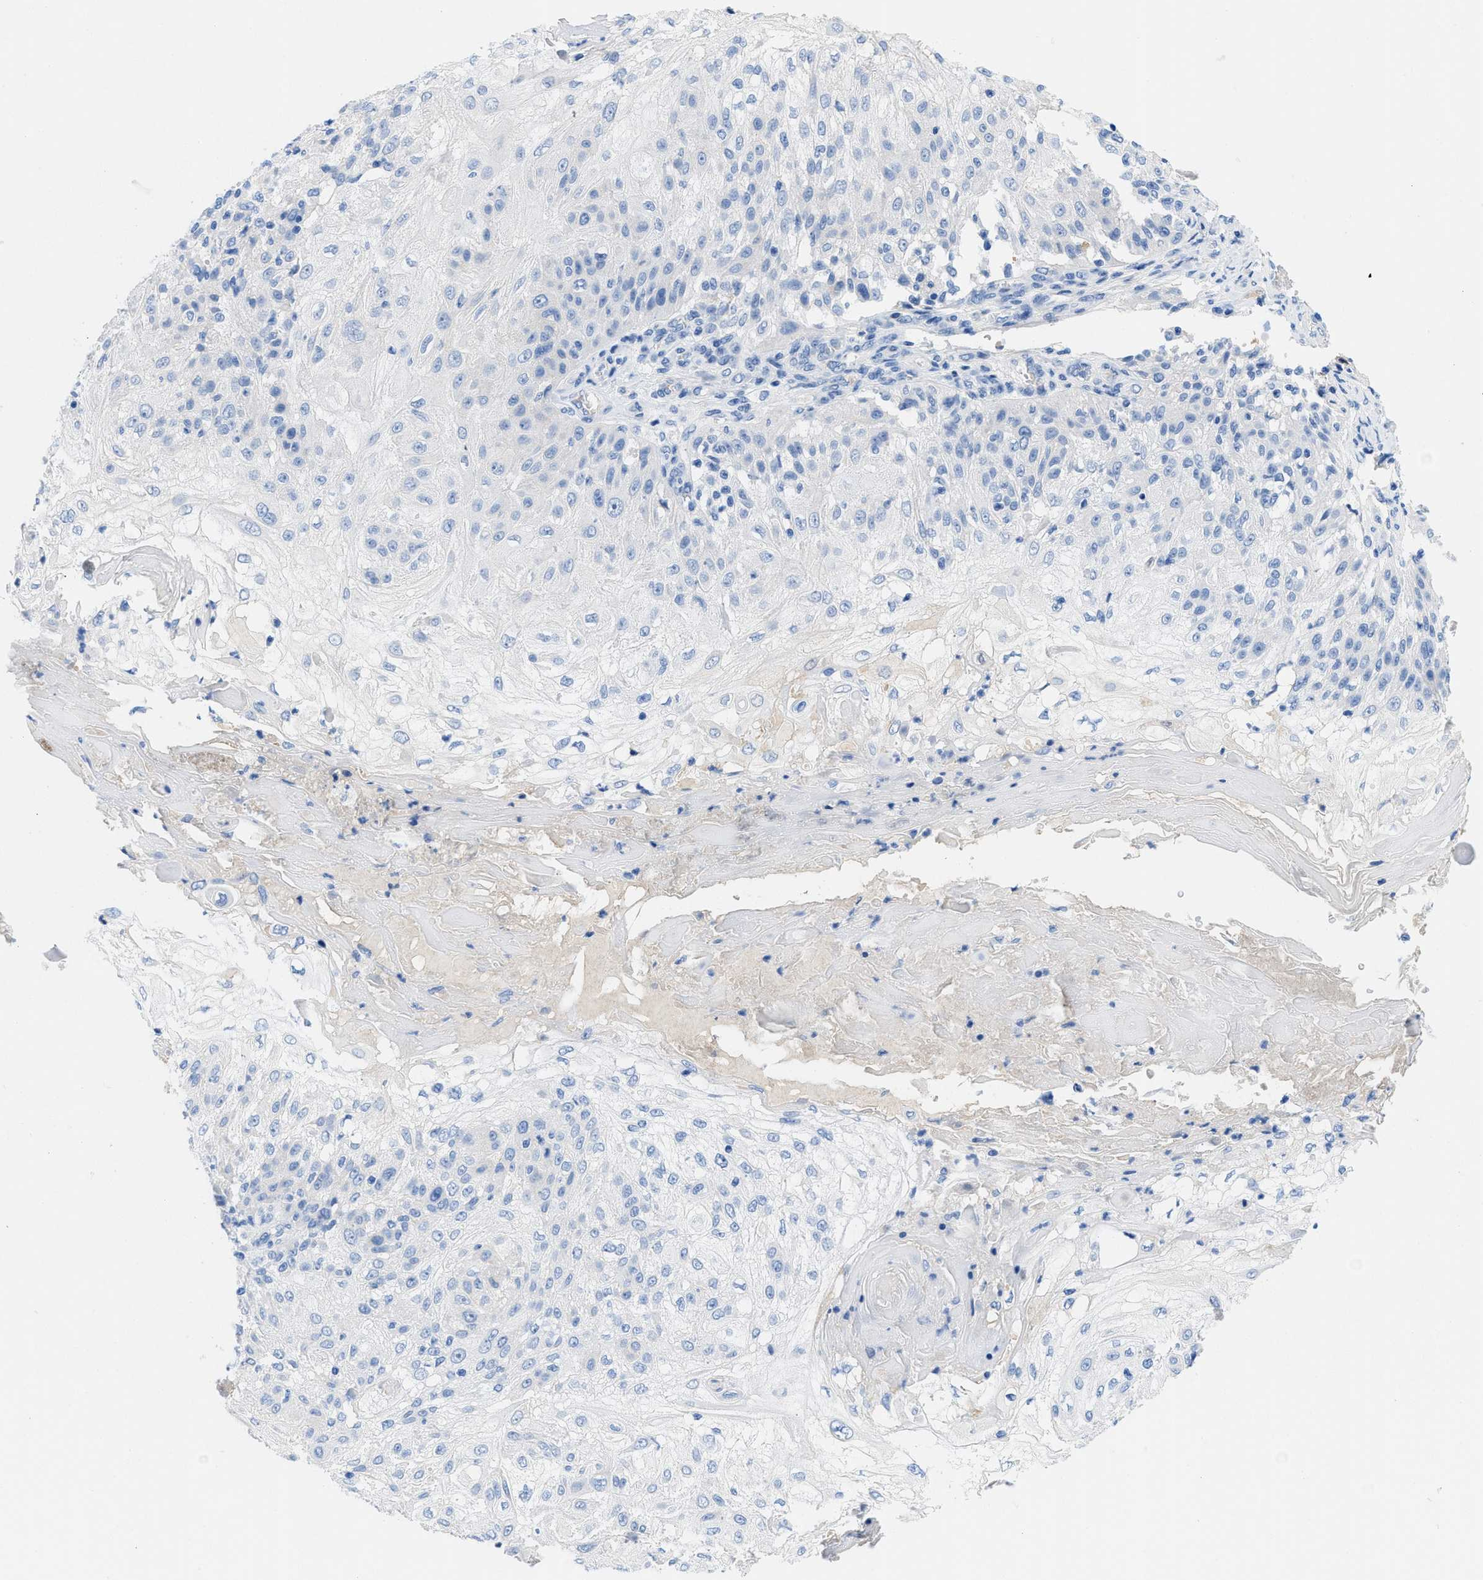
{"staining": {"intensity": "negative", "quantity": "none", "location": "none"}, "tissue": "skin cancer", "cell_type": "Tumor cells", "image_type": "cancer", "snomed": [{"axis": "morphology", "description": "Normal tissue, NOS"}, {"axis": "morphology", "description": "Squamous cell carcinoma, NOS"}, {"axis": "topography", "description": "Skin"}], "caption": "IHC histopathology image of skin squamous cell carcinoma stained for a protein (brown), which reveals no positivity in tumor cells.", "gene": "COL3A1", "patient": {"sex": "female", "age": 83}}